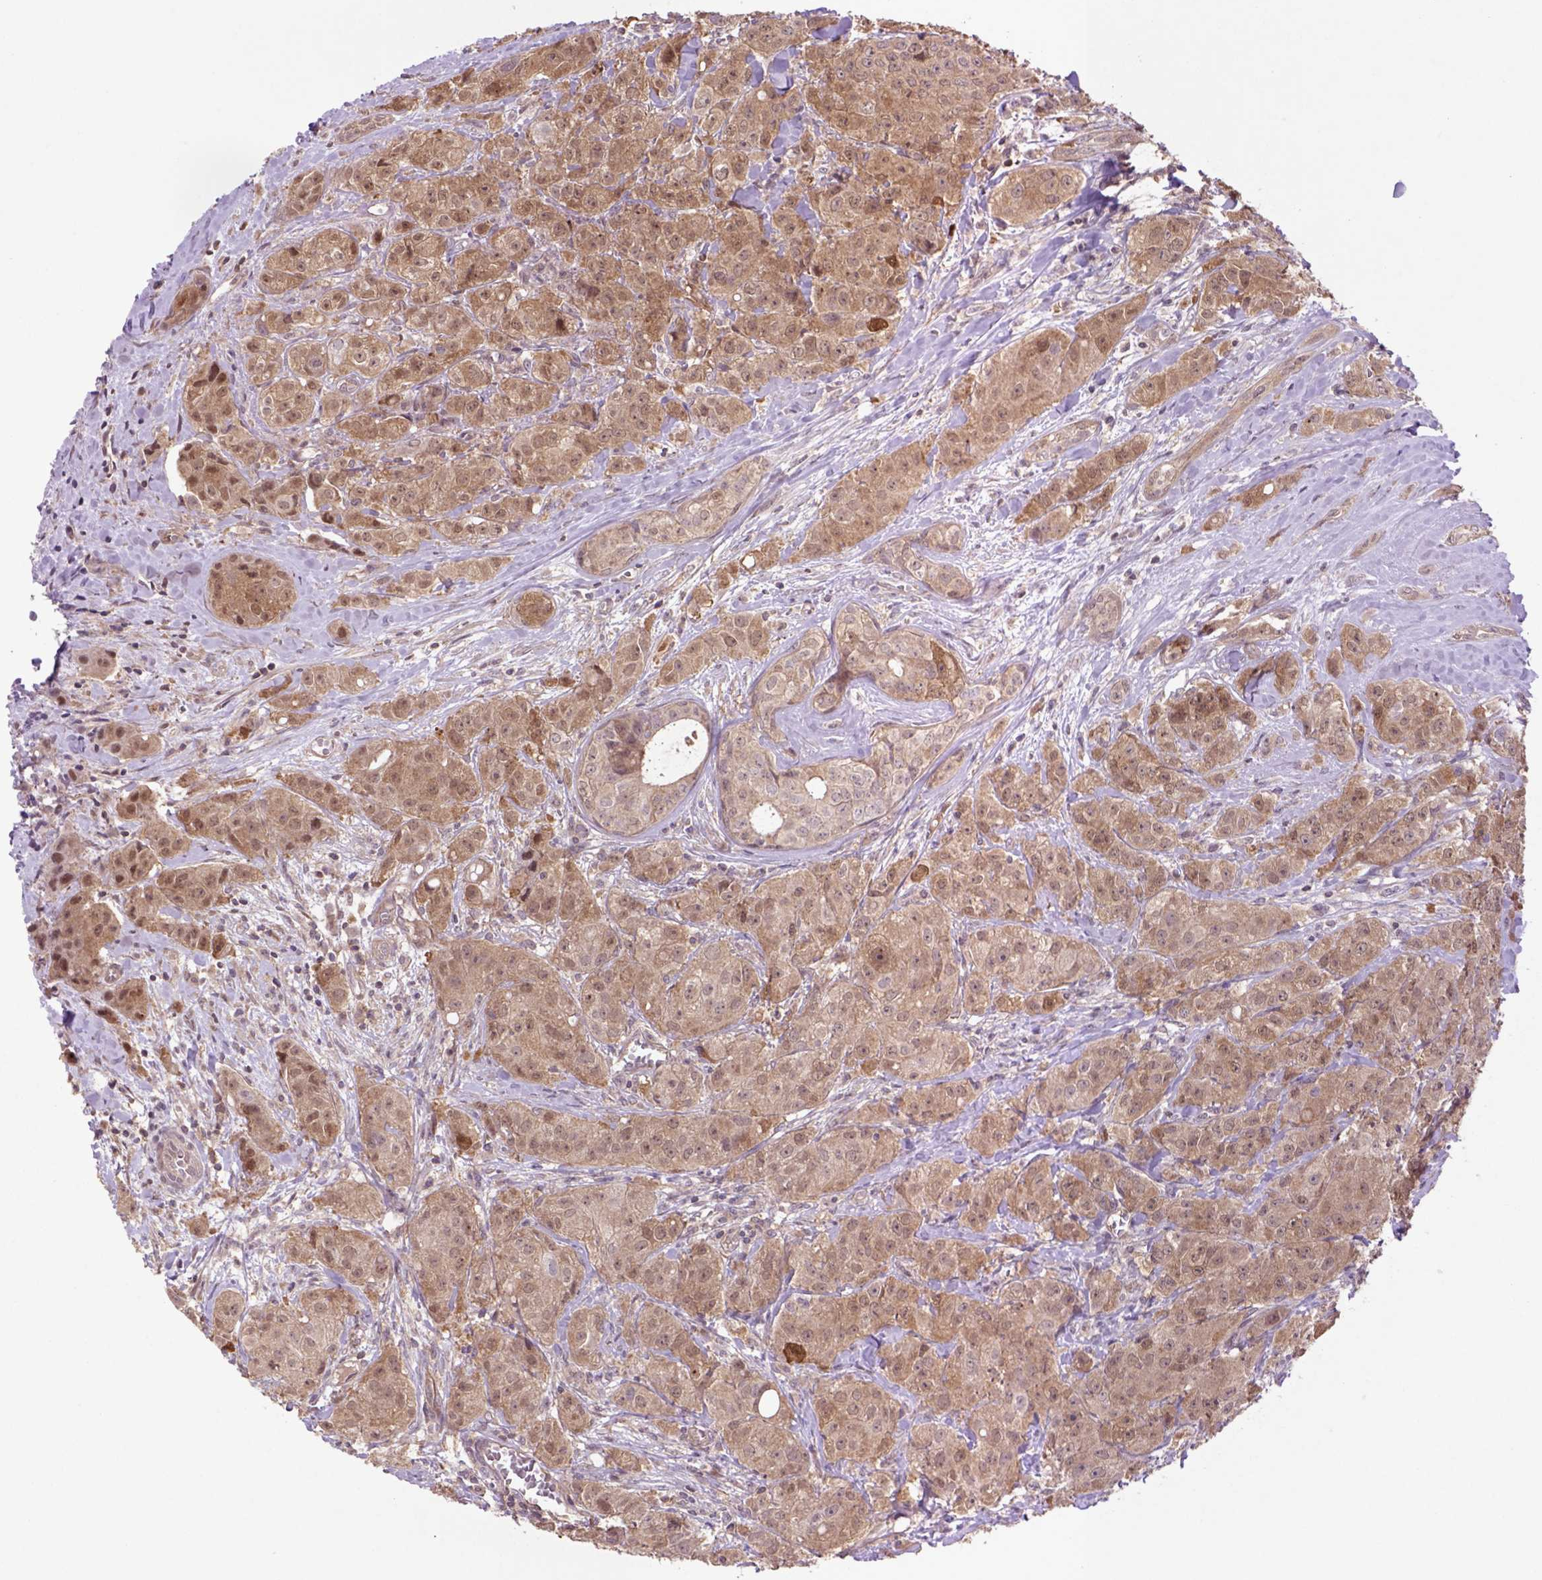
{"staining": {"intensity": "moderate", "quantity": ">75%", "location": "cytoplasmic/membranous"}, "tissue": "breast cancer", "cell_type": "Tumor cells", "image_type": "cancer", "snomed": [{"axis": "morphology", "description": "Duct carcinoma"}, {"axis": "topography", "description": "Breast"}], "caption": "Approximately >75% of tumor cells in human breast cancer display moderate cytoplasmic/membranous protein positivity as visualized by brown immunohistochemical staining.", "gene": "HSPBP1", "patient": {"sex": "female", "age": 43}}